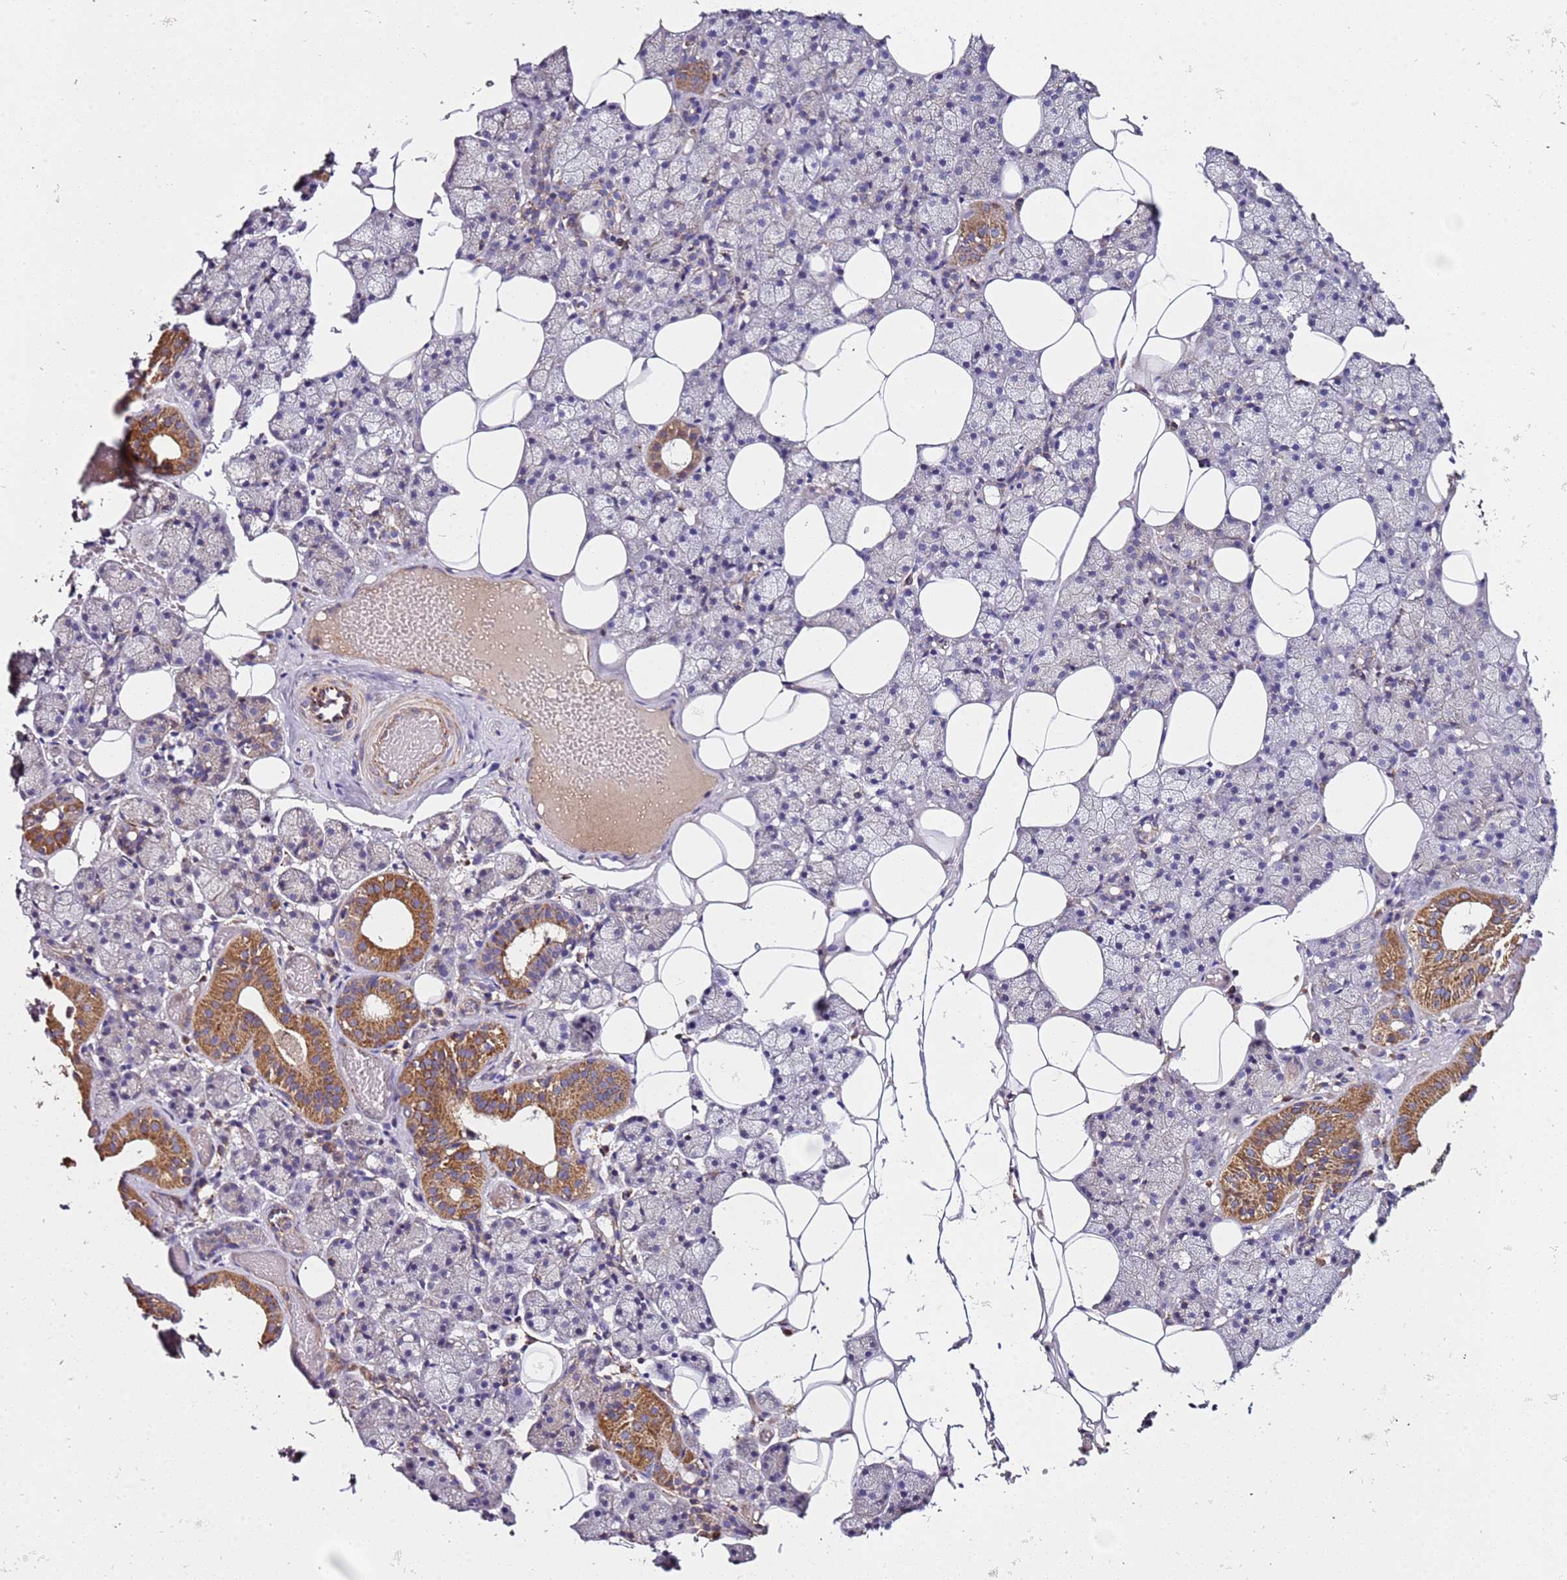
{"staining": {"intensity": "strong", "quantity": "<25%", "location": "cytoplasmic/membranous"}, "tissue": "salivary gland", "cell_type": "Glandular cells", "image_type": "normal", "snomed": [{"axis": "morphology", "description": "Normal tissue, NOS"}, {"axis": "topography", "description": "Salivary gland"}], "caption": "Human salivary gland stained with a protein marker shows strong staining in glandular cells.", "gene": "RMND5A", "patient": {"sex": "female", "age": 33}}